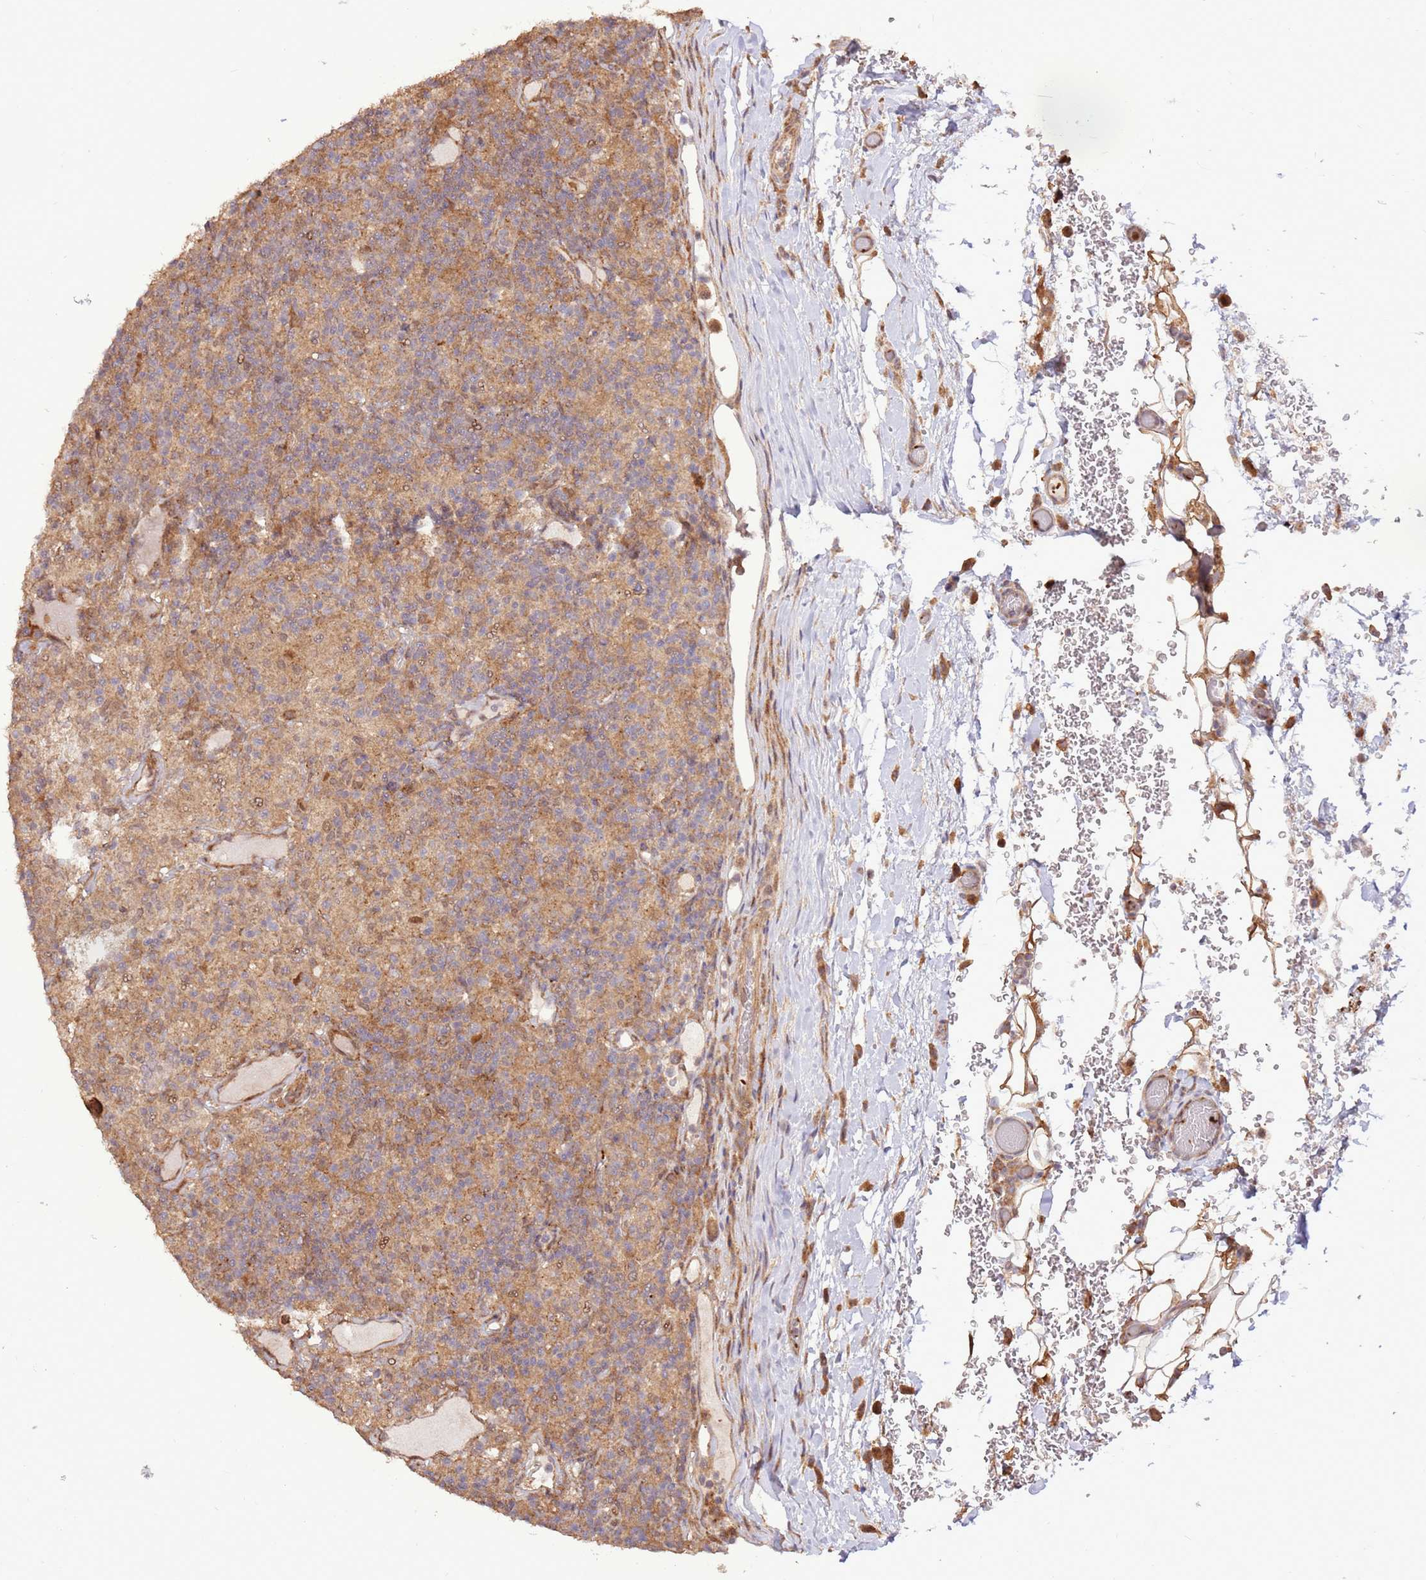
{"staining": {"intensity": "moderate", "quantity": ">75%", "location": "cytoplasmic/membranous"}, "tissue": "lymphoma", "cell_type": "Tumor cells", "image_type": "cancer", "snomed": [{"axis": "morphology", "description": "Hodgkin's disease, NOS"}, {"axis": "topography", "description": "Lymph node"}], "caption": "Lymphoma stained with DAB immunohistochemistry (IHC) shows medium levels of moderate cytoplasmic/membranous positivity in approximately >75% of tumor cells.", "gene": "CCDC112", "patient": {"sex": "male", "age": 70}}